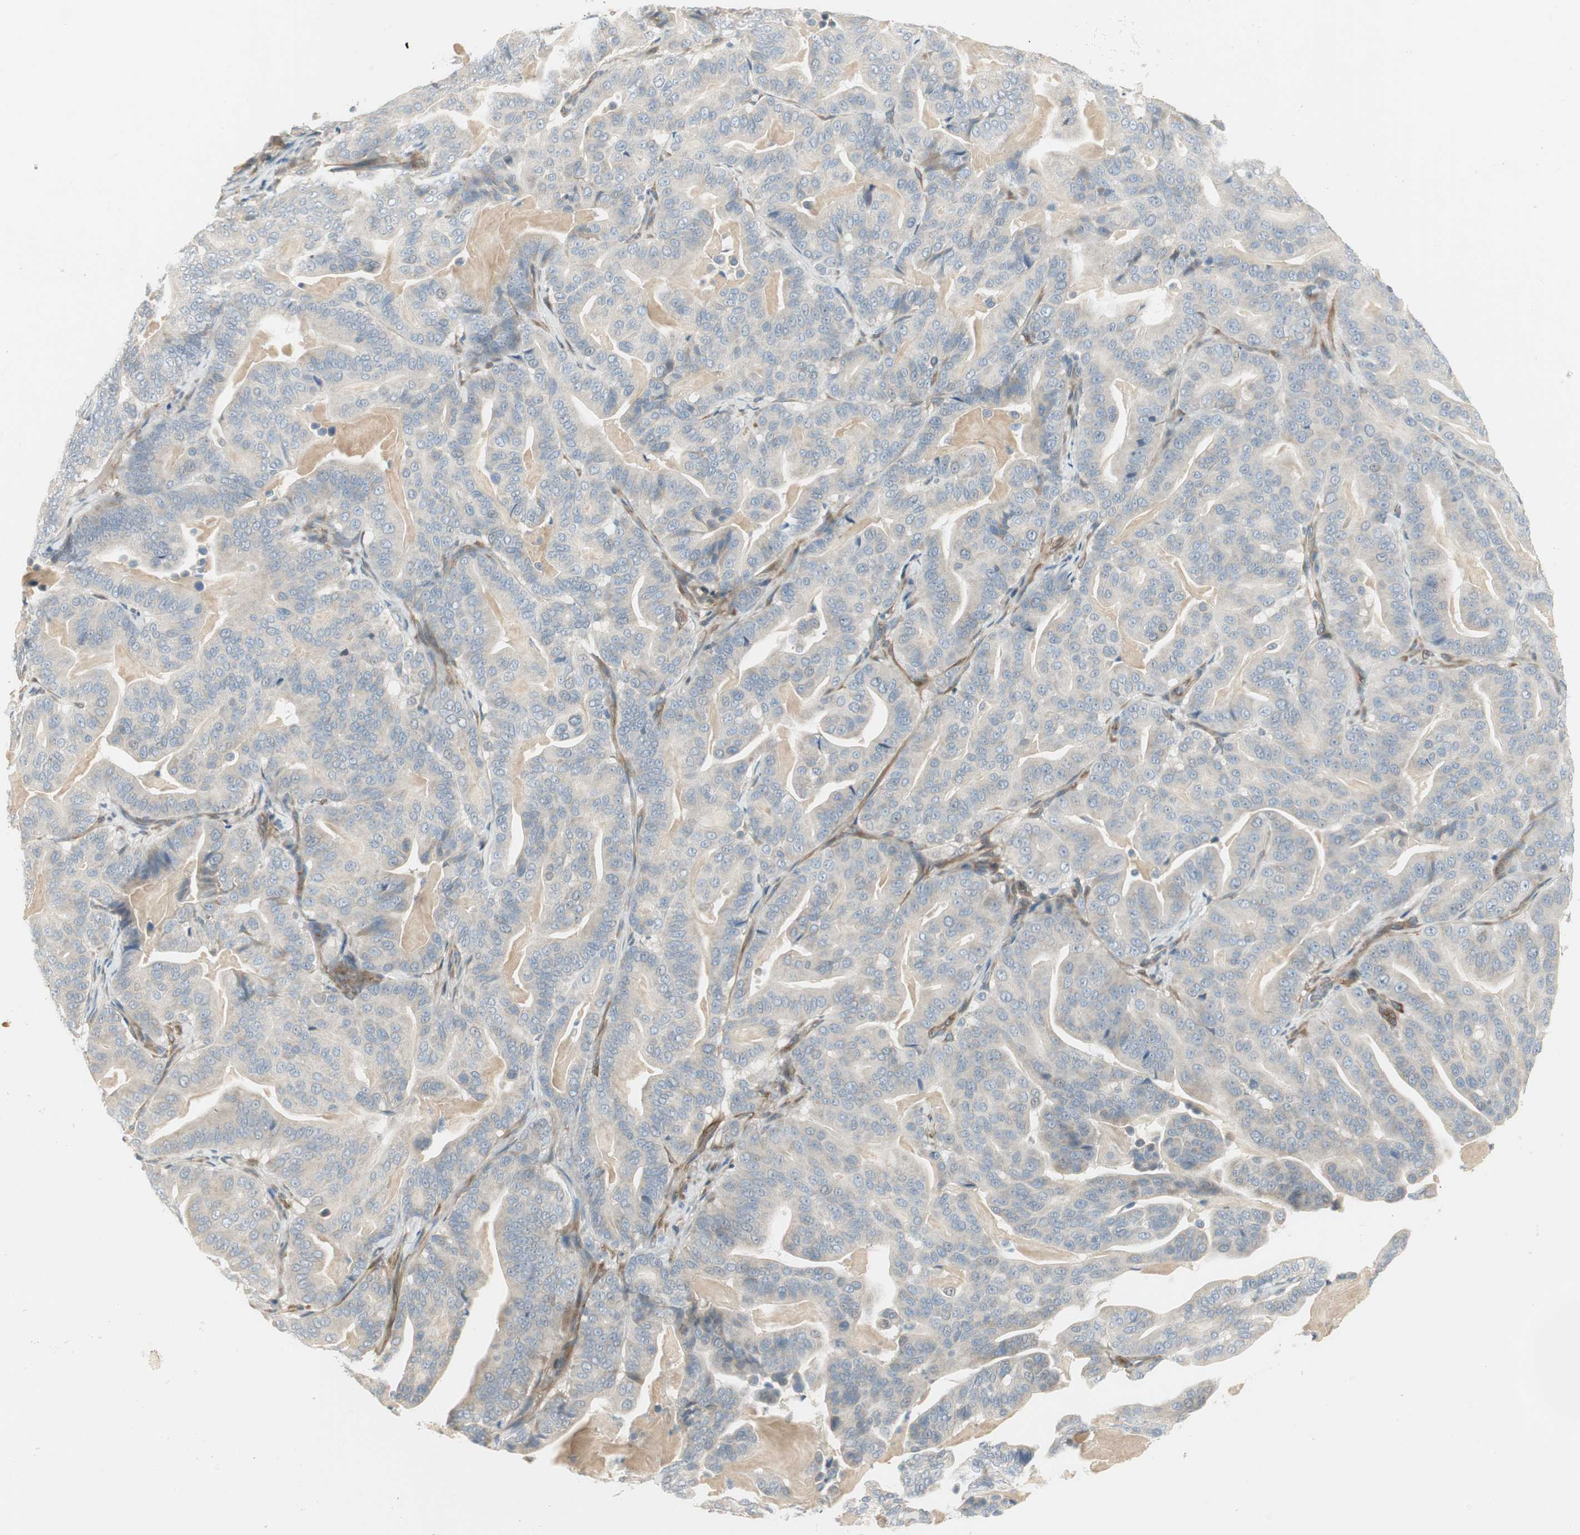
{"staining": {"intensity": "negative", "quantity": "none", "location": "none"}, "tissue": "pancreatic cancer", "cell_type": "Tumor cells", "image_type": "cancer", "snomed": [{"axis": "morphology", "description": "Adenocarcinoma, NOS"}, {"axis": "topography", "description": "Pancreas"}], "caption": "Tumor cells show no significant protein staining in pancreatic adenocarcinoma.", "gene": "STON1-GTF2A1L", "patient": {"sex": "male", "age": 63}}